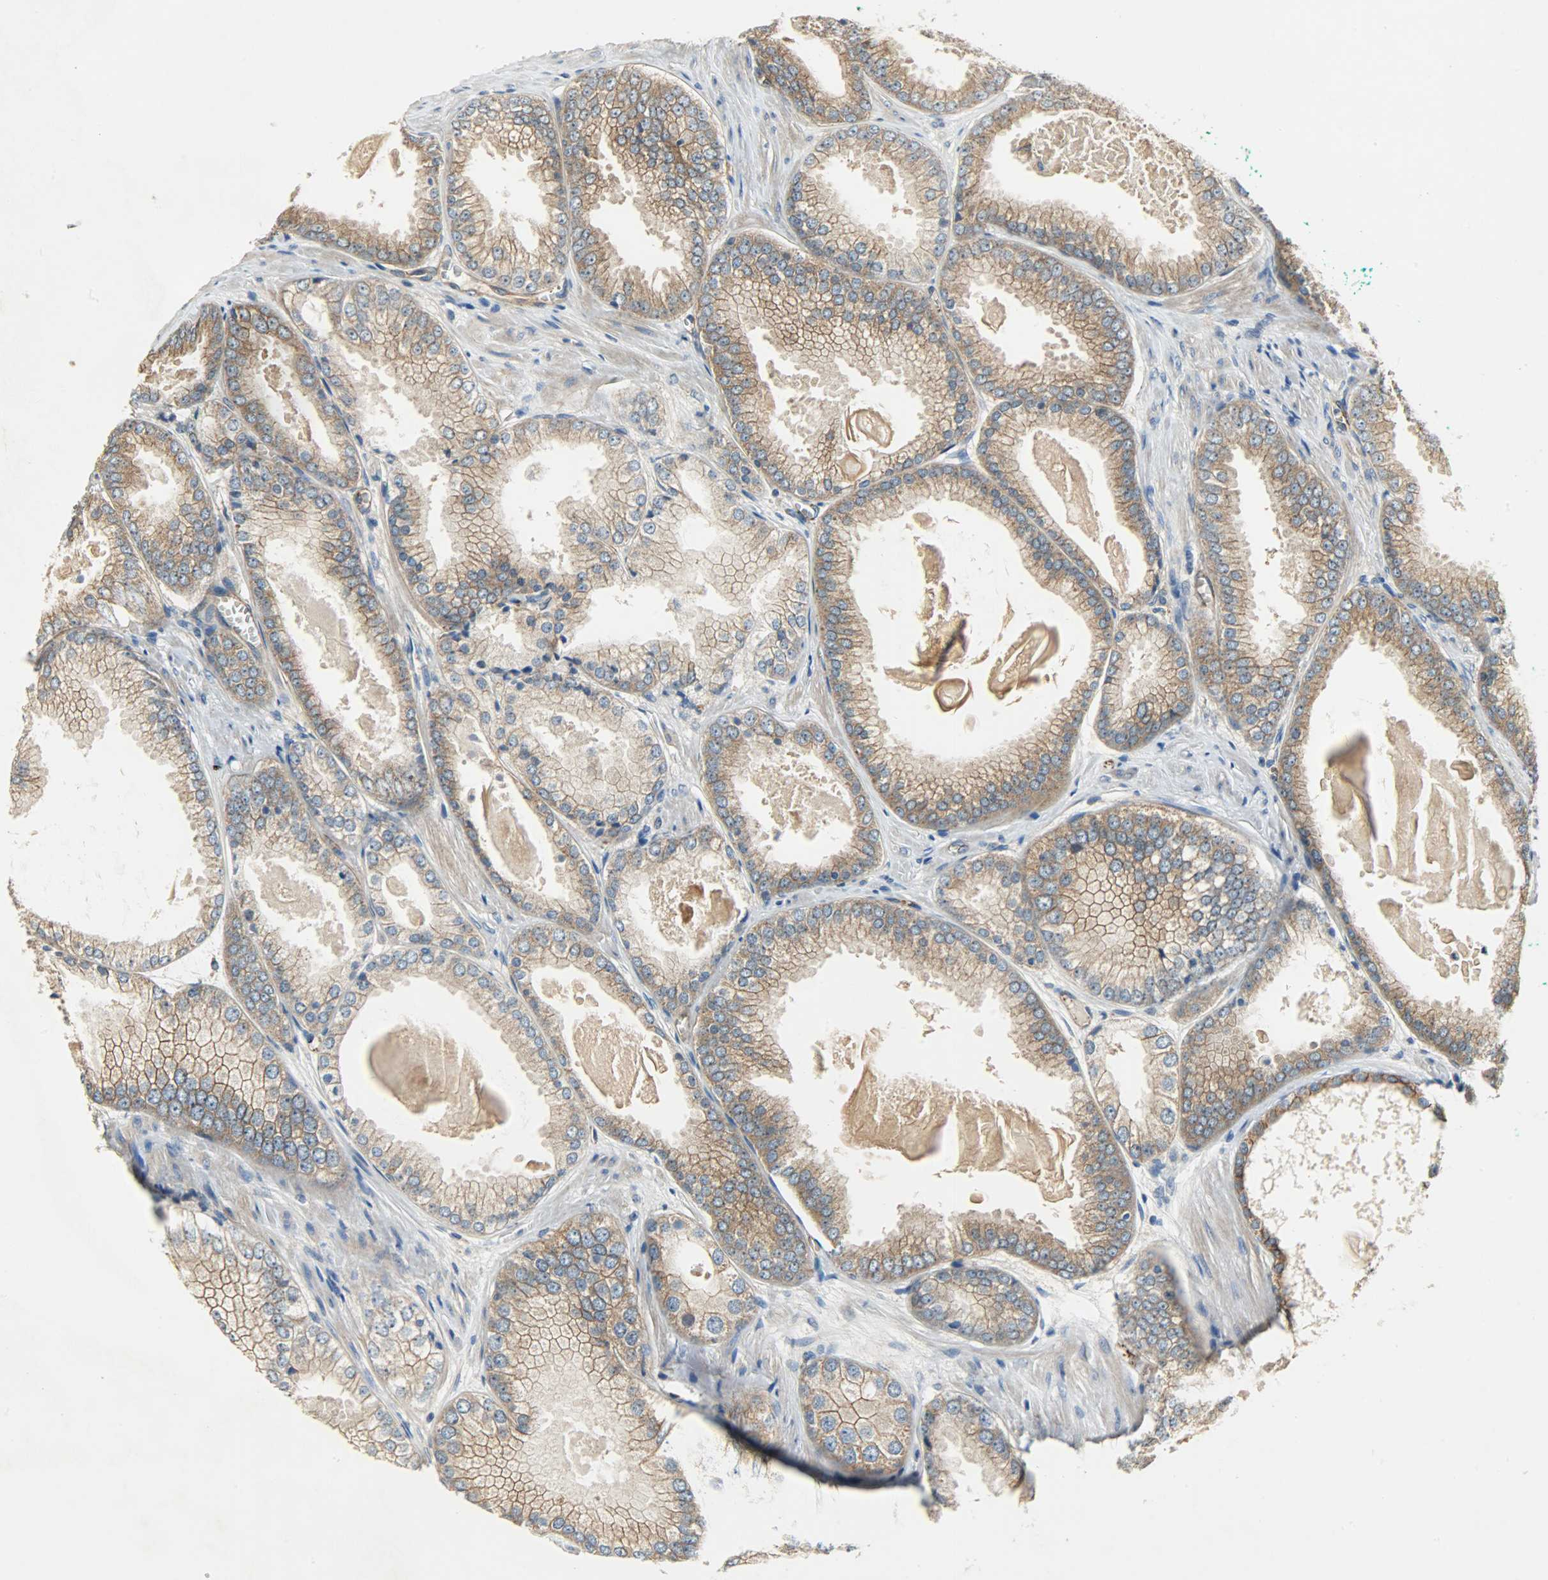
{"staining": {"intensity": "moderate", "quantity": ">75%", "location": "cytoplasmic/membranous"}, "tissue": "prostate cancer", "cell_type": "Tumor cells", "image_type": "cancer", "snomed": [{"axis": "morphology", "description": "Adenocarcinoma, High grade"}, {"axis": "topography", "description": "Prostate"}], "caption": "Immunohistochemistry image of neoplastic tissue: prostate cancer (high-grade adenocarcinoma) stained using IHC demonstrates medium levels of moderate protein expression localized specifically in the cytoplasmic/membranous of tumor cells, appearing as a cytoplasmic/membranous brown color.", "gene": "KIAA1217", "patient": {"sex": "male", "age": 61}}